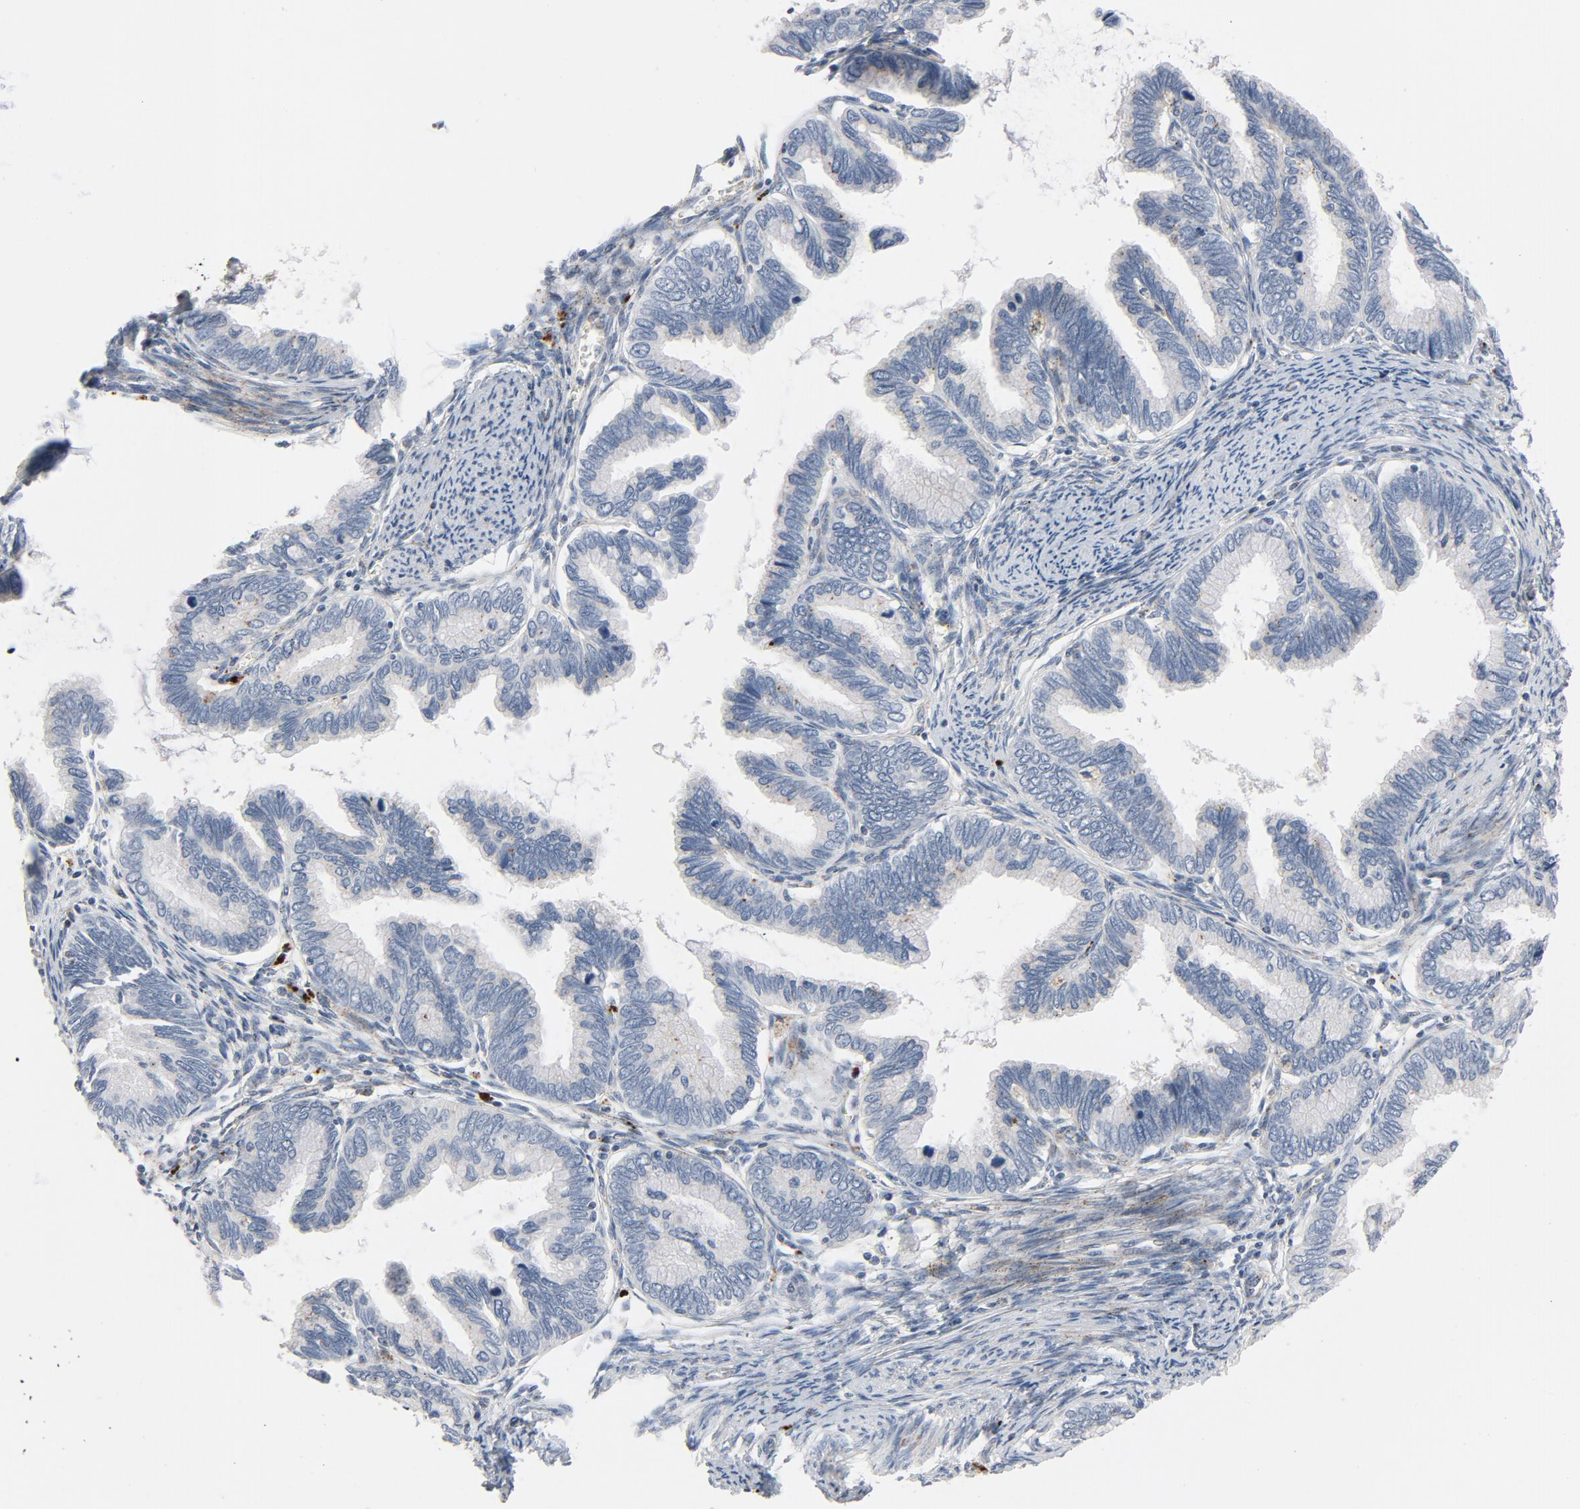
{"staining": {"intensity": "moderate", "quantity": "25%-75%", "location": "cytoplasmic/membranous"}, "tissue": "cervical cancer", "cell_type": "Tumor cells", "image_type": "cancer", "snomed": [{"axis": "morphology", "description": "Squamous cell carcinoma, NOS"}, {"axis": "topography", "description": "Cervix"}], "caption": "Tumor cells show moderate cytoplasmic/membranous expression in about 25%-75% of cells in cervical cancer.", "gene": "AKT2", "patient": {"sex": "female", "age": 64}}